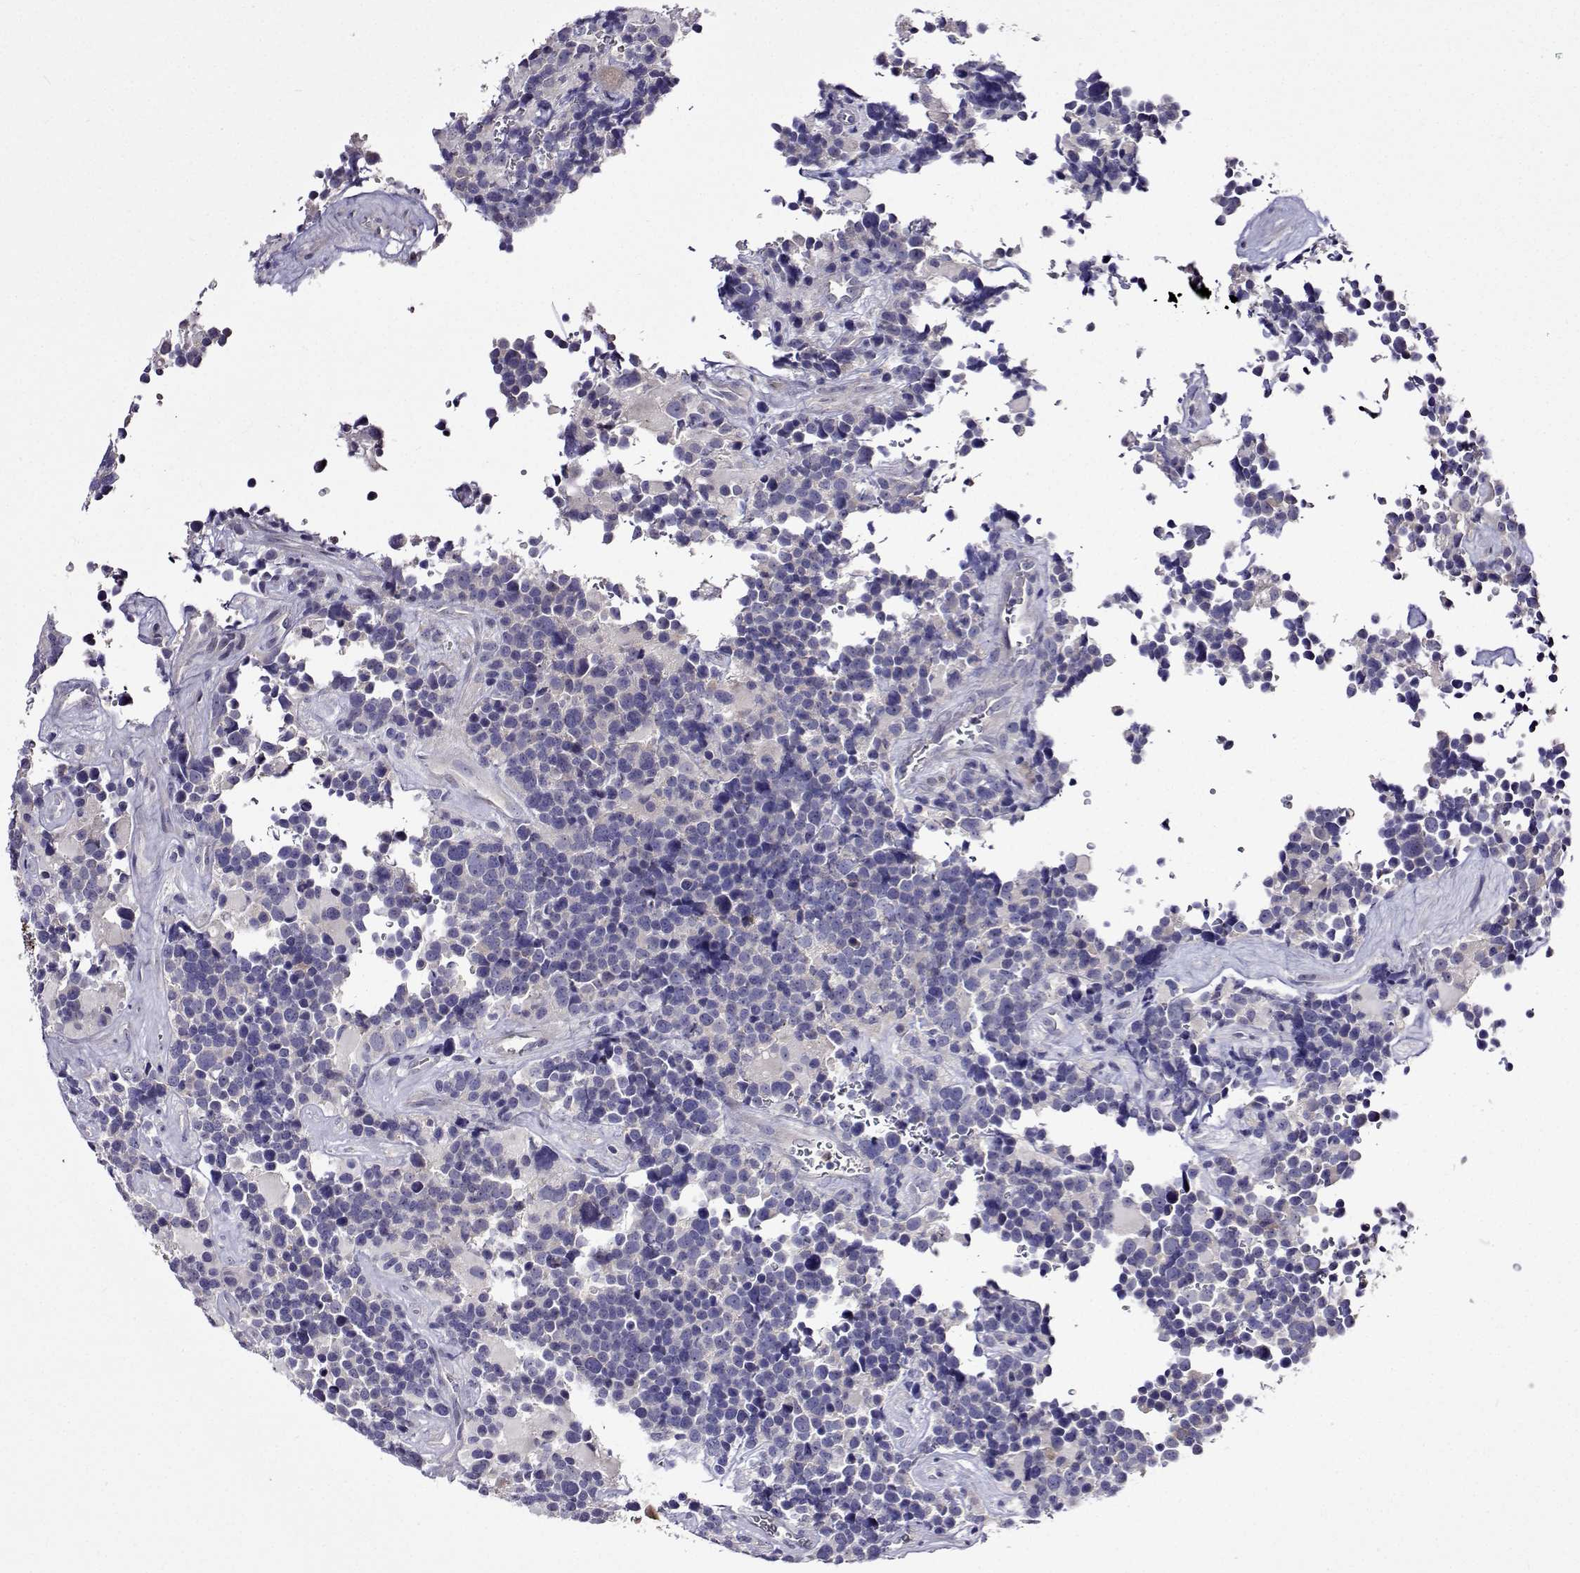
{"staining": {"intensity": "negative", "quantity": "none", "location": "none"}, "tissue": "glioma", "cell_type": "Tumor cells", "image_type": "cancer", "snomed": [{"axis": "morphology", "description": "Glioma, malignant, High grade"}, {"axis": "topography", "description": "Brain"}], "caption": "Tumor cells are negative for brown protein staining in glioma.", "gene": "SULT2A1", "patient": {"sex": "male", "age": 33}}